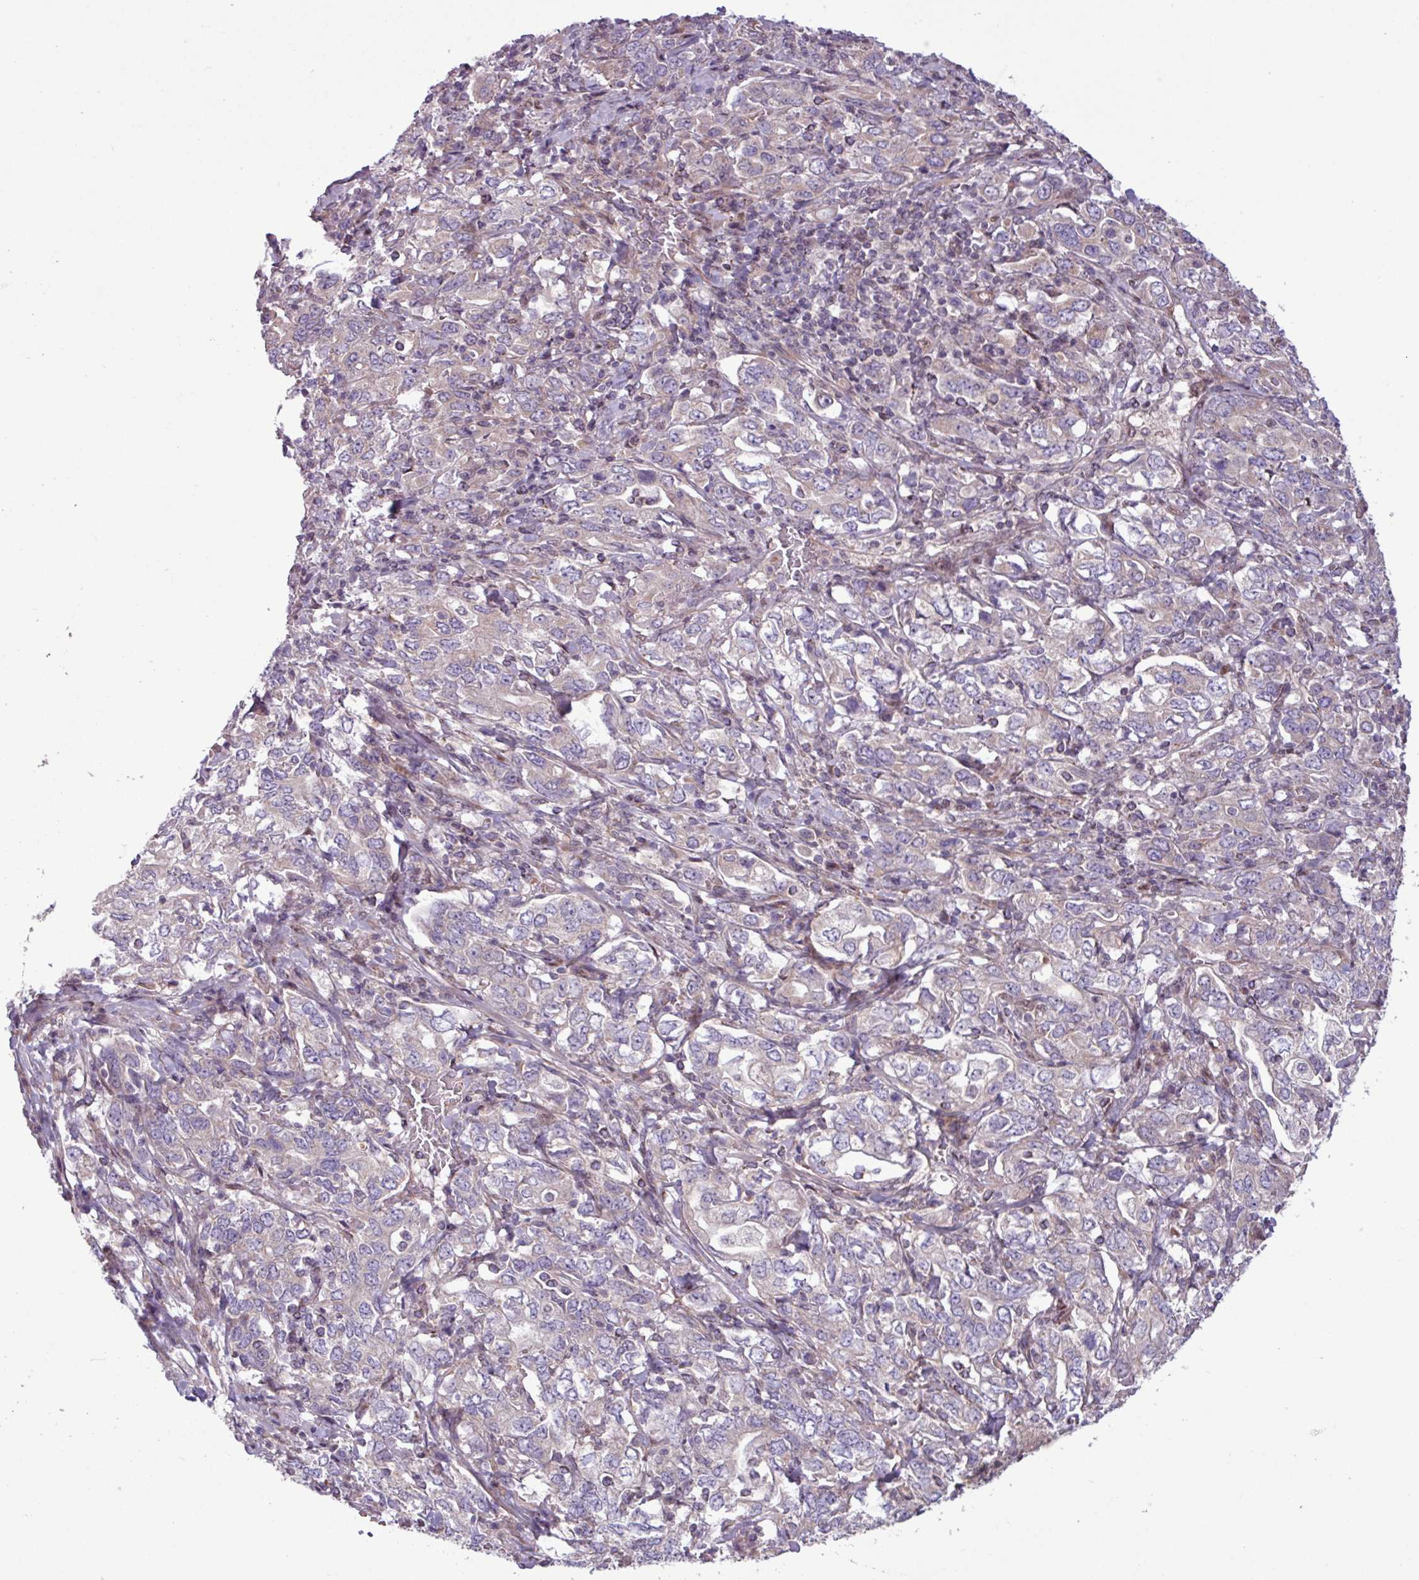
{"staining": {"intensity": "negative", "quantity": "none", "location": "none"}, "tissue": "stomach cancer", "cell_type": "Tumor cells", "image_type": "cancer", "snomed": [{"axis": "morphology", "description": "Adenocarcinoma, NOS"}, {"axis": "topography", "description": "Stomach, upper"}, {"axis": "topography", "description": "Stomach"}], "caption": "DAB immunohistochemical staining of human stomach cancer exhibits no significant expression in tumor cells.", "gene": "PDPR", "patient": {"sex": "male", "age": 62}}